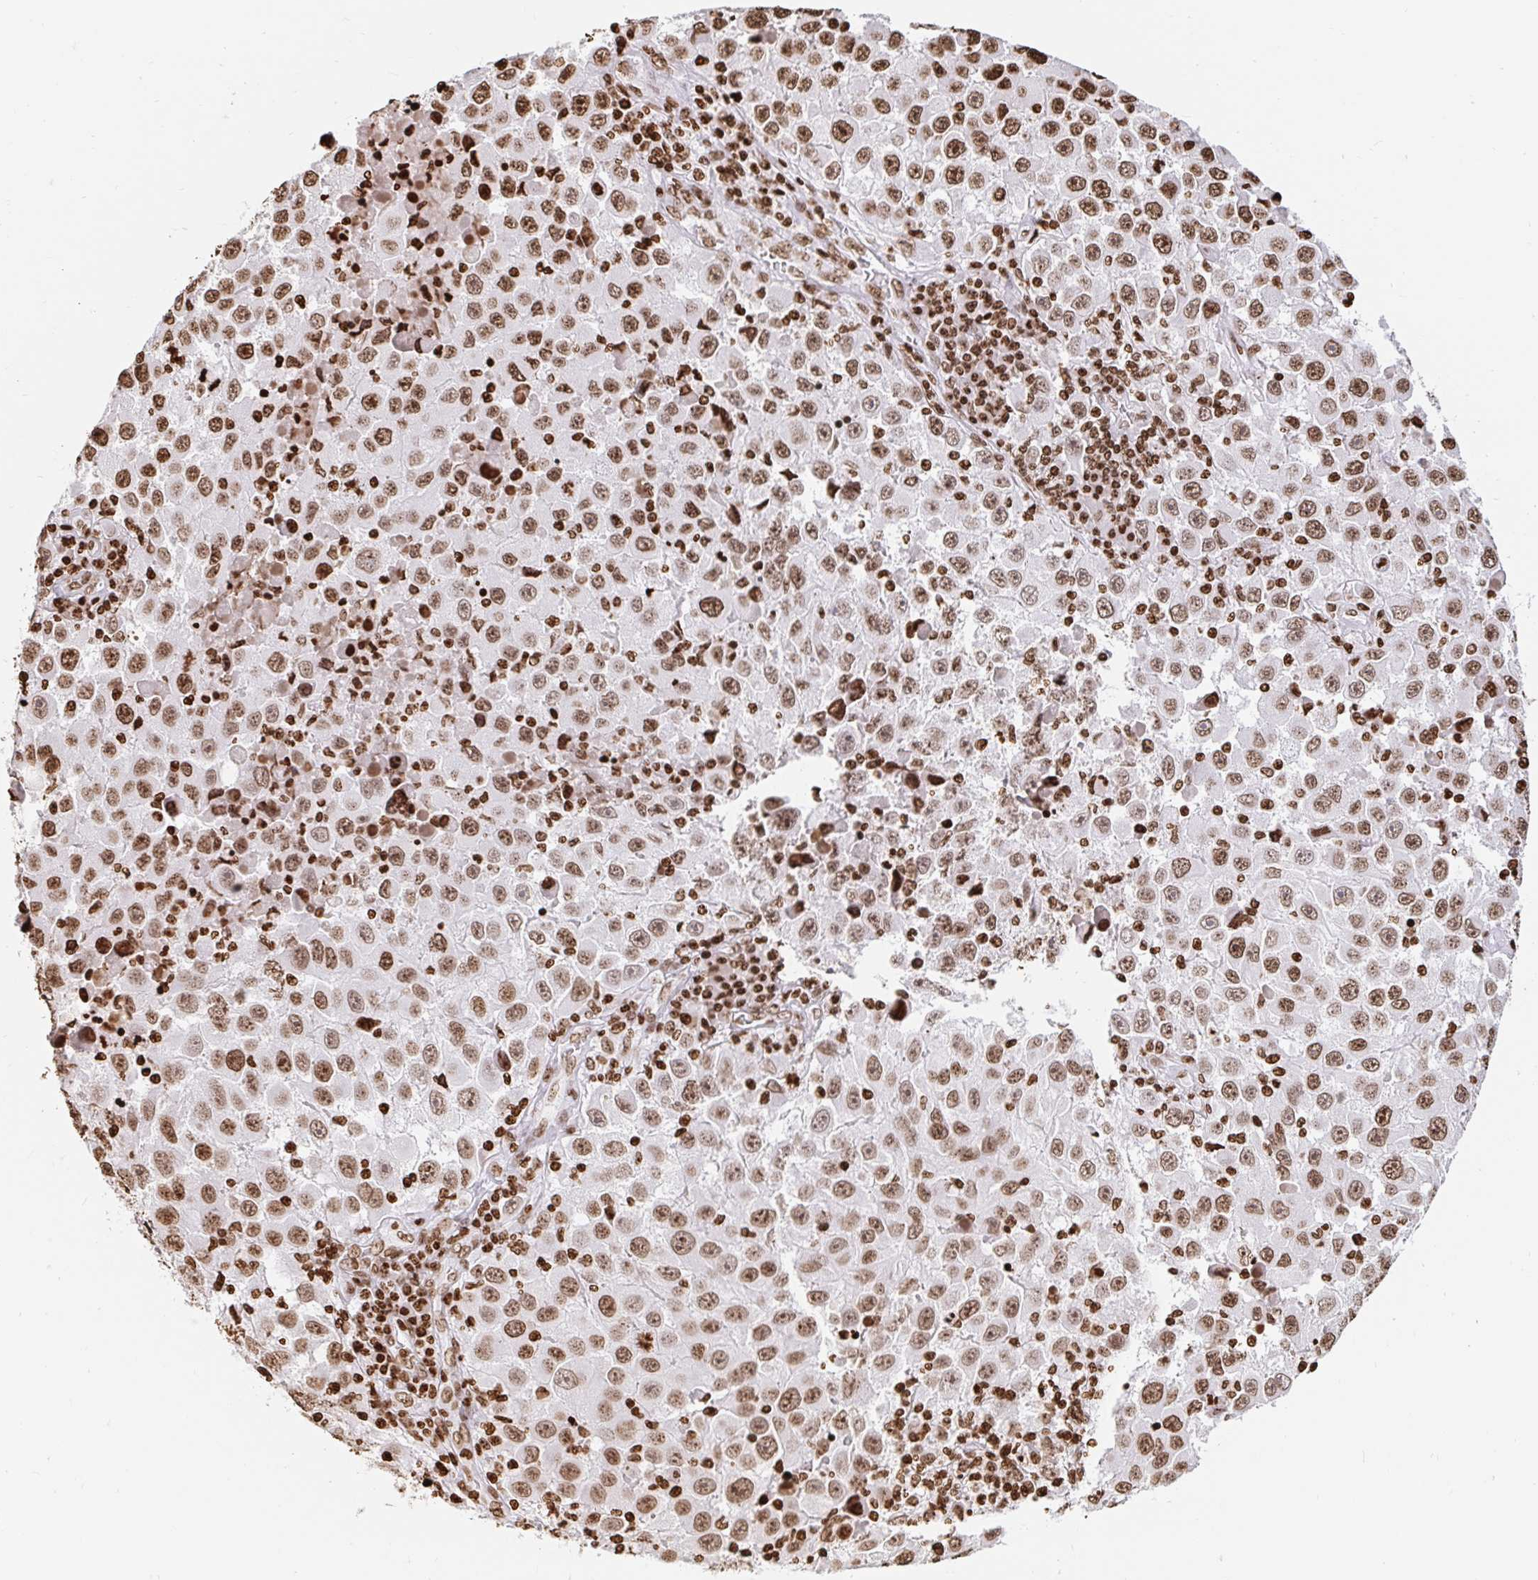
{"staining": {"intensity": "moderate", "quantity": ">75%", "location": "nuclear"}, "tissue": "melanoma", "cell_type": "Tumor cells", "image_type": "cancer", "snomed": [{"axis": "morphology", "description": "Malignant melanoma, Metastatic site"}, {"axis": "topography", "description": "Lymph node"}], "caption": "A micrograph of human melanoma stained for a protein reveals moderate nuclear brown staining in tumor cells. (Brightfield microscopy of DAB IHC at high magnification).", "gene": "H2BC5", "patient": {"sex": "female", "age": 67}}